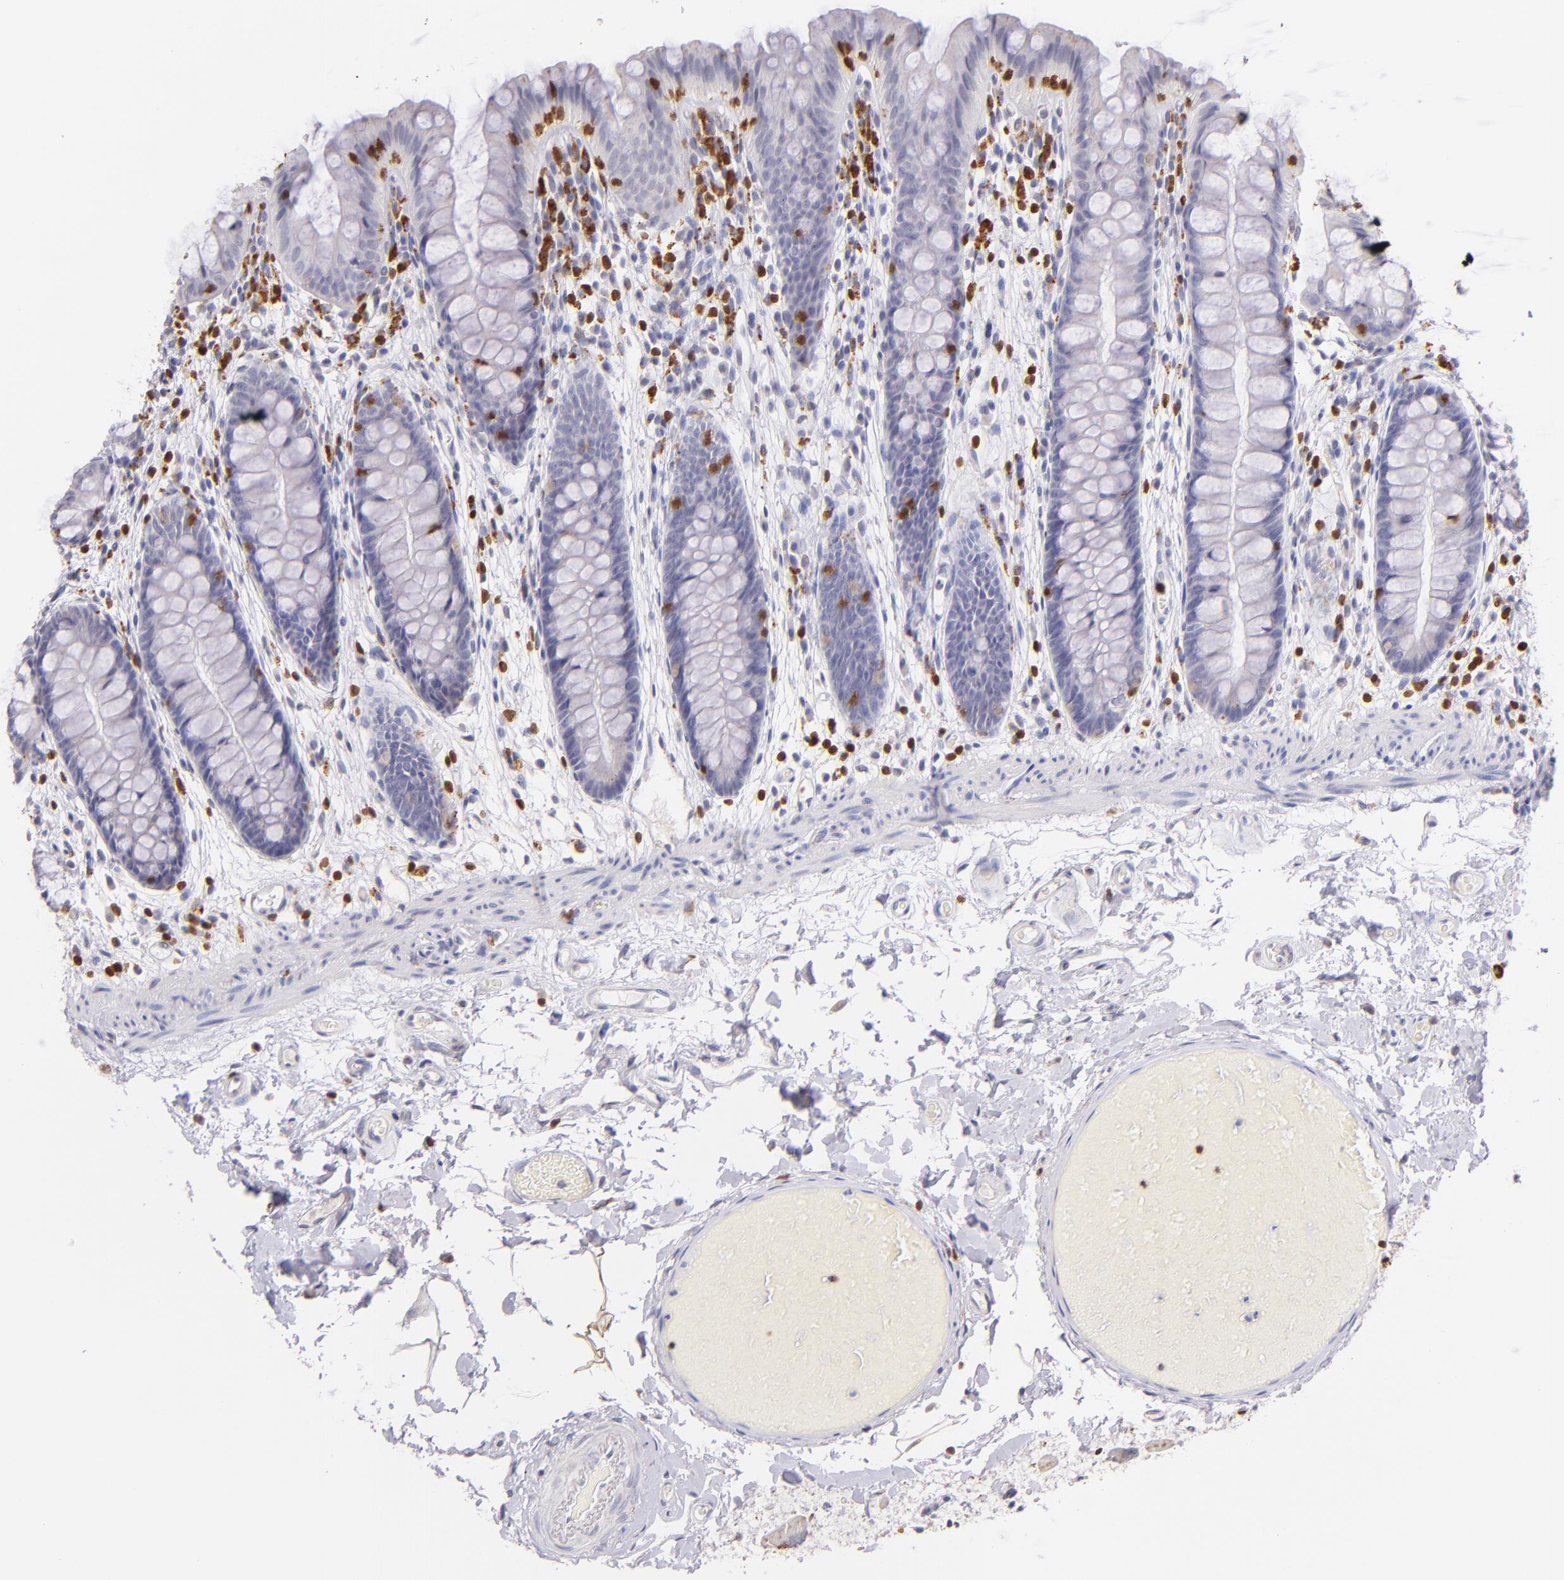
{"staining": {"intensity": "negative", "quantity": "none", "location": "none"}, "tissue": "colon", "cell_type": "Endothelial cells", "image_type": "normal", "snomed": [{"axis": "morphology", "description": "Normal tissue, NOS"}, {"axis": "topography", "description": "Smooth muscle"}, {"axis": "topography", "description": "Colon"}], "caption": "An immunohistochemistry photomicrograph of normal colon is shown. There is no staining in endothelial cells of colon. (DAB IHC visualized using brightfield microscopy, high magnification).", "gene": "ZAP70", "patient": {"sex": "male", "age": 67}}